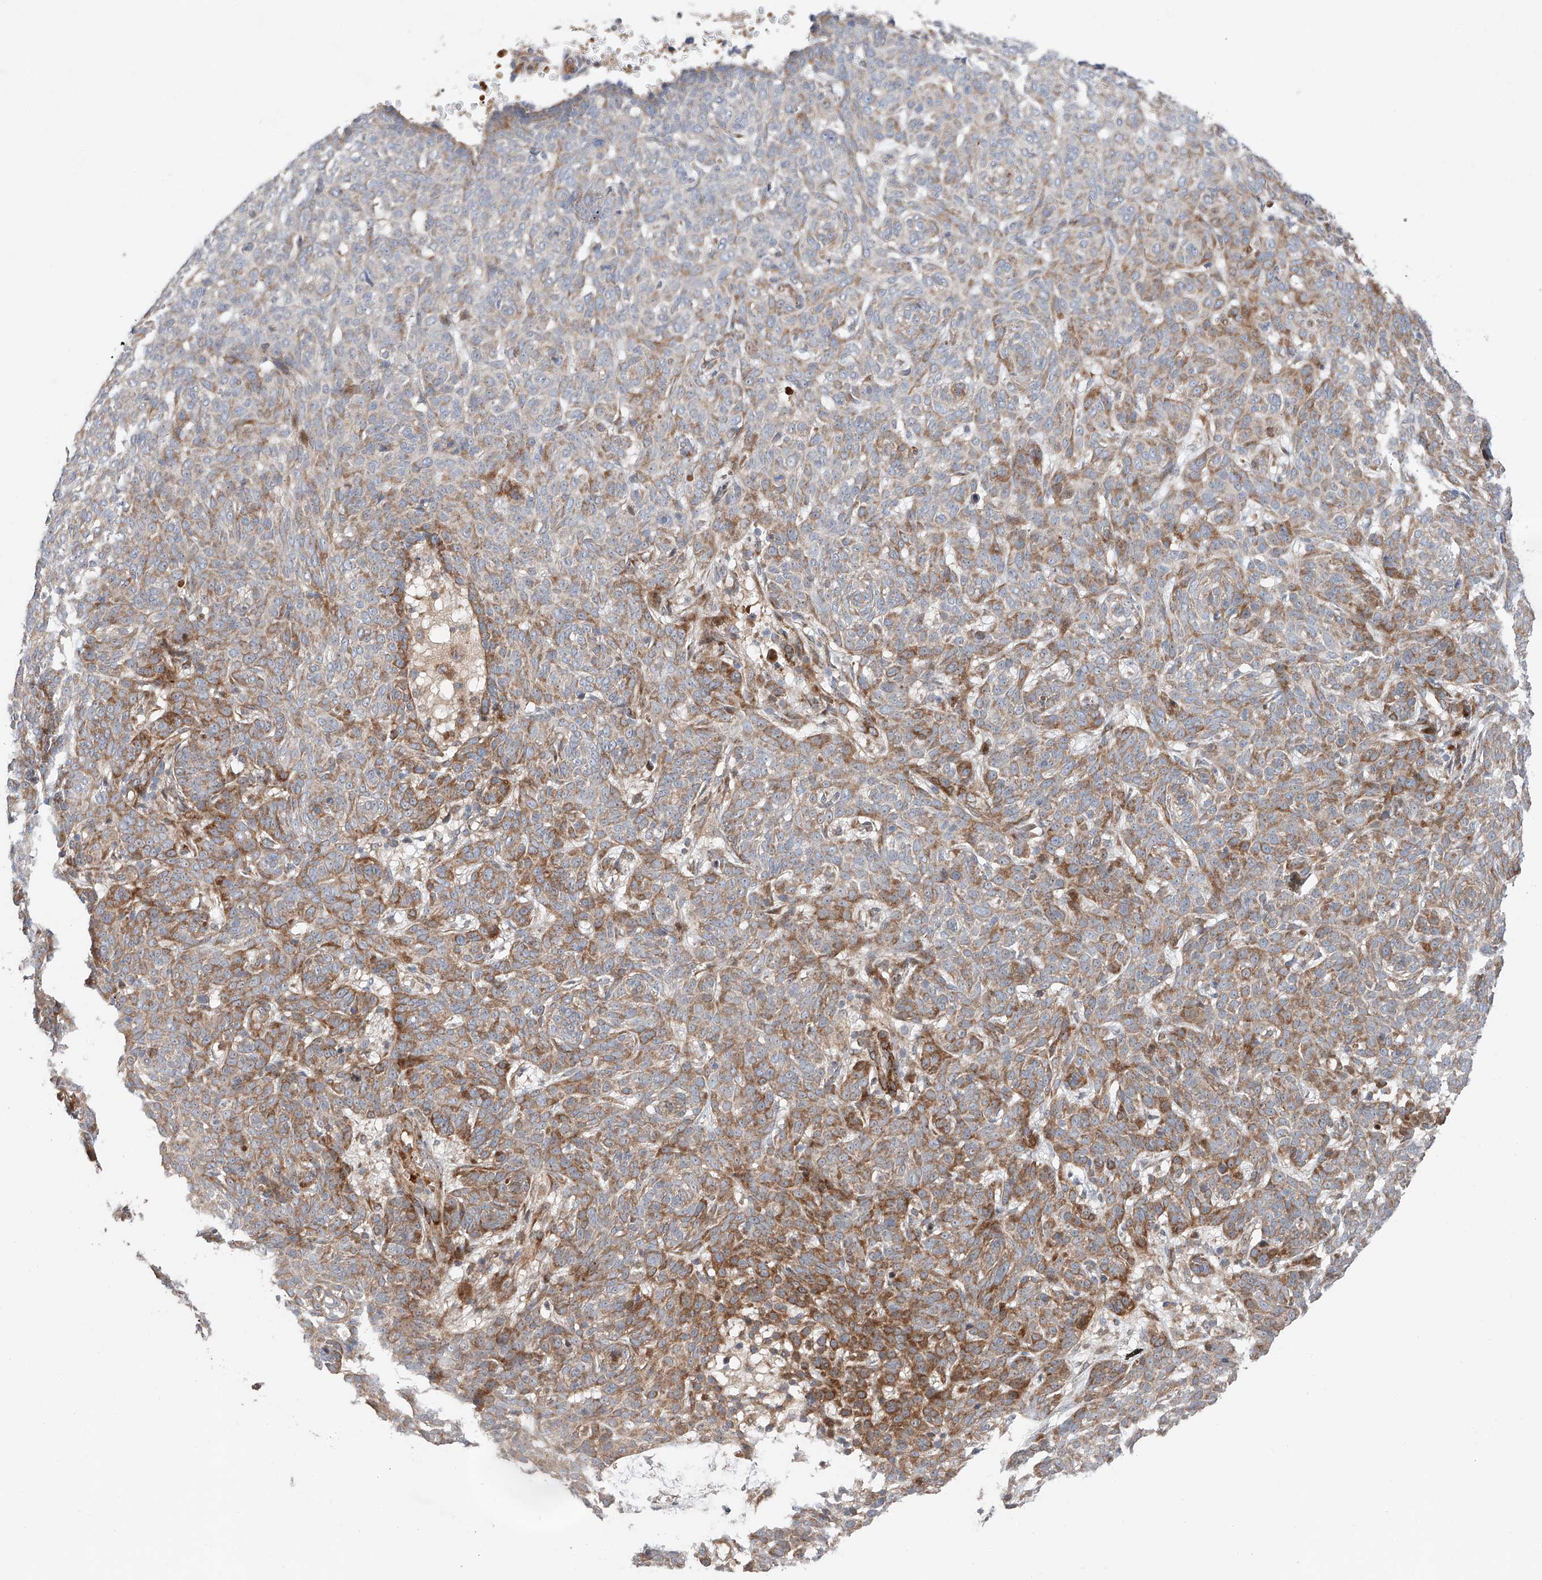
{"staining": {"intensity": "moderate", "quantity": "25%-75%", "location": "cytoplasmic/membranous"}, "tissue": "skin cancer", "cell_type": "Tumor cells", "image_type": "cancer", "snomed": [{"axis": "morphology", "description": "Basal cell carcinoma"}, {"axis": "topography", "description": "Skin"}], "caption": "Brown immunohistochemical staining in human skin cancer (basal cell carcinoma) exhibits moderate cytoplasmic/membranous positivity in about 25%-75% of tumor cells. The protein is stained brown, and the nuclei are stained in blue (DAB (3,3'-diaminobenzidine) IHC with brightfield microscopy, high magnification).", "gene": "USF3", "patient": {"sex": "male", "age": 85}}